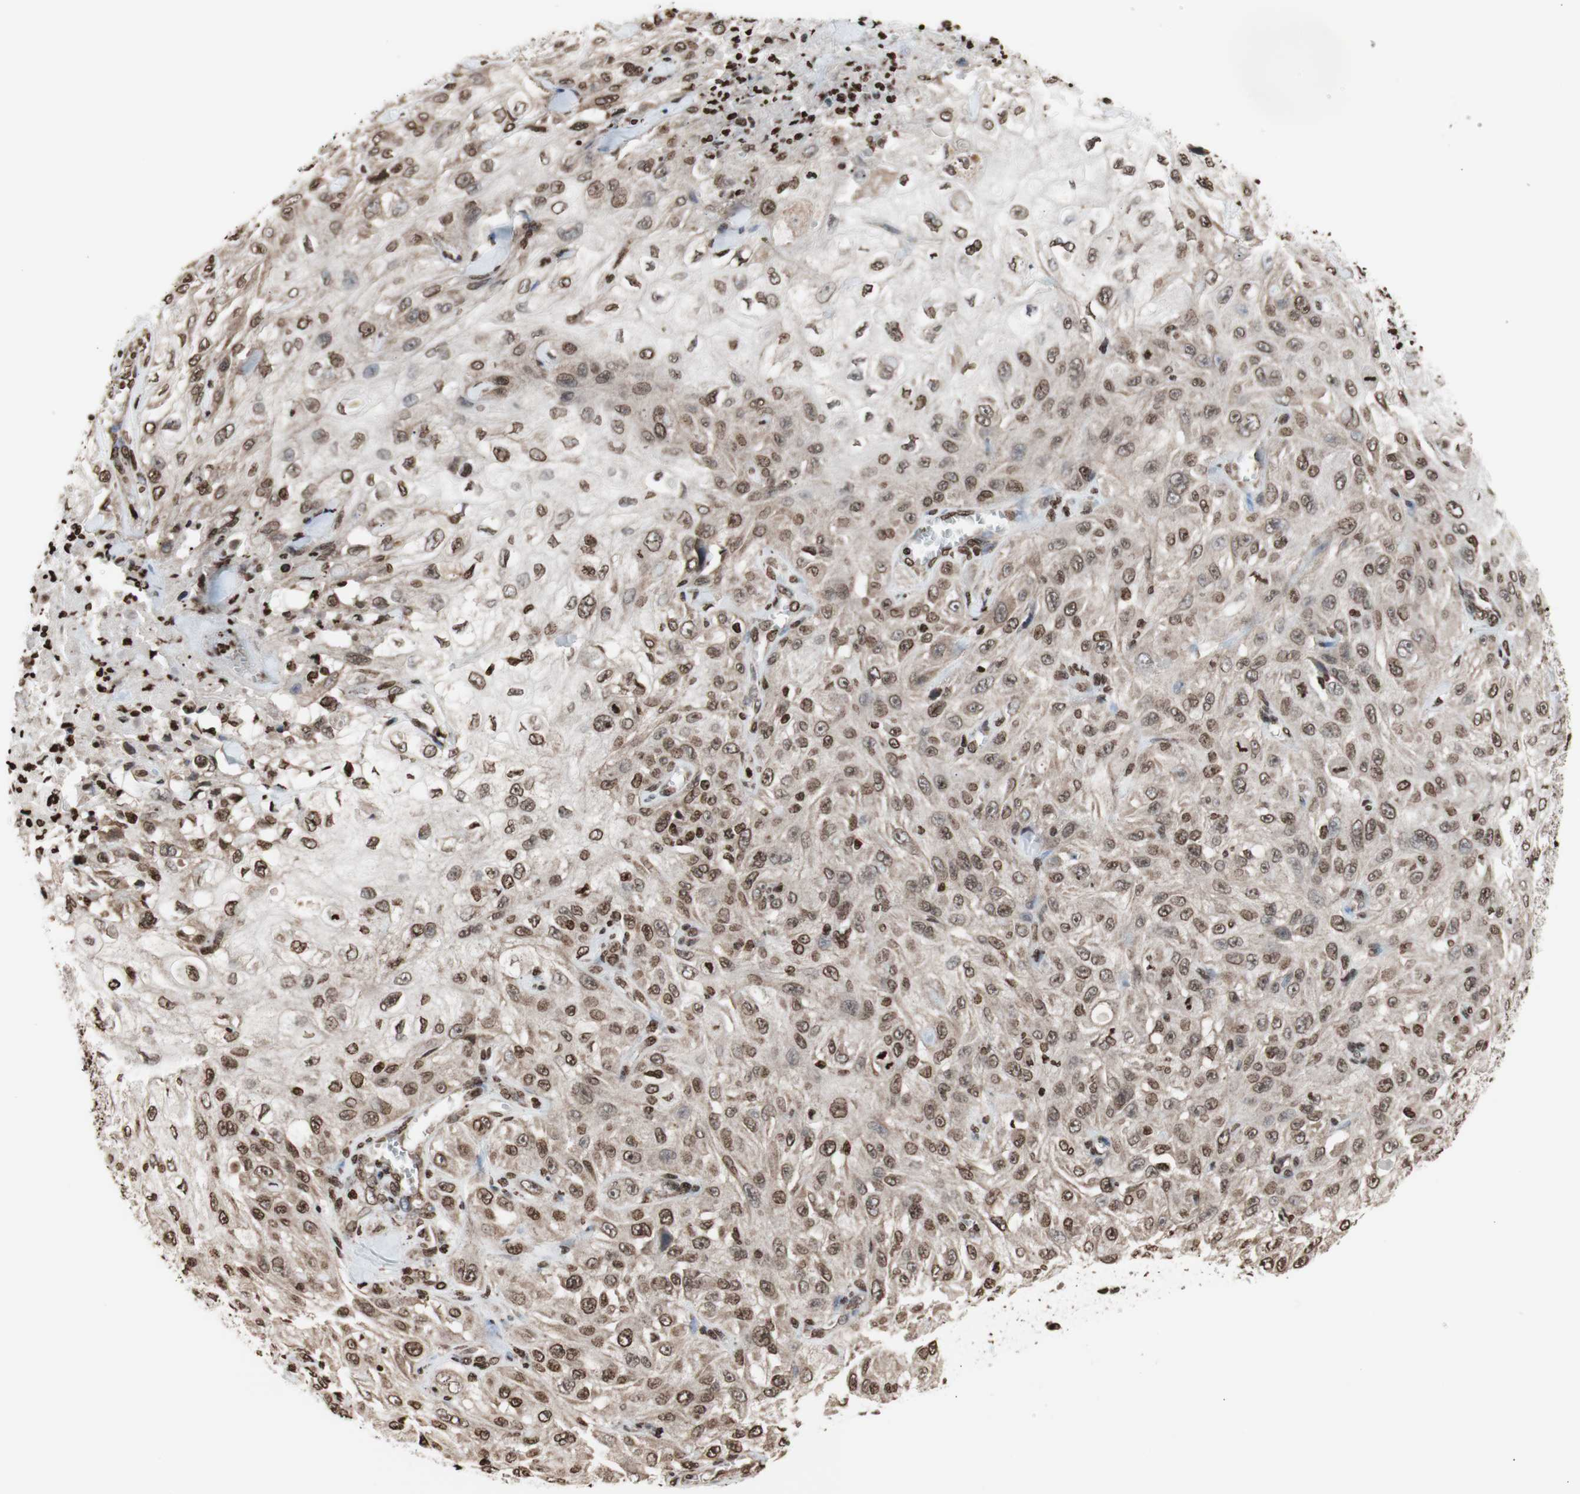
{"staining": {"intensity": "moderate", "quantity": ">75%", "location": "cytoplasmic/membranous,nuclear"}, "tissue": "skin cancer", "cell_type": "Tumor cells", "image_type": "cancer", "snomed": [{"axis": "morphology", "description": "Squamous cell carcinoma, NOS"}, {"axis": "morphology", "description": "Squamous cell carcinoma, metastatic, NOS"}, {"axis": "topography", "description": "Skin"}, {"axis": "topography", "description": "Lymph node"}], "caption": "An immunohistochemistry (IHC) histopathology image of tumor tissue is shown. Protein staining in brown highlights moderate cytoplasmic/membranous and nuclear positivity in skin cancer (squamous cell carcinoma) within tumor cells.", "gene": "SNAI2", "patient": {"sex": "male", "age": 75}}